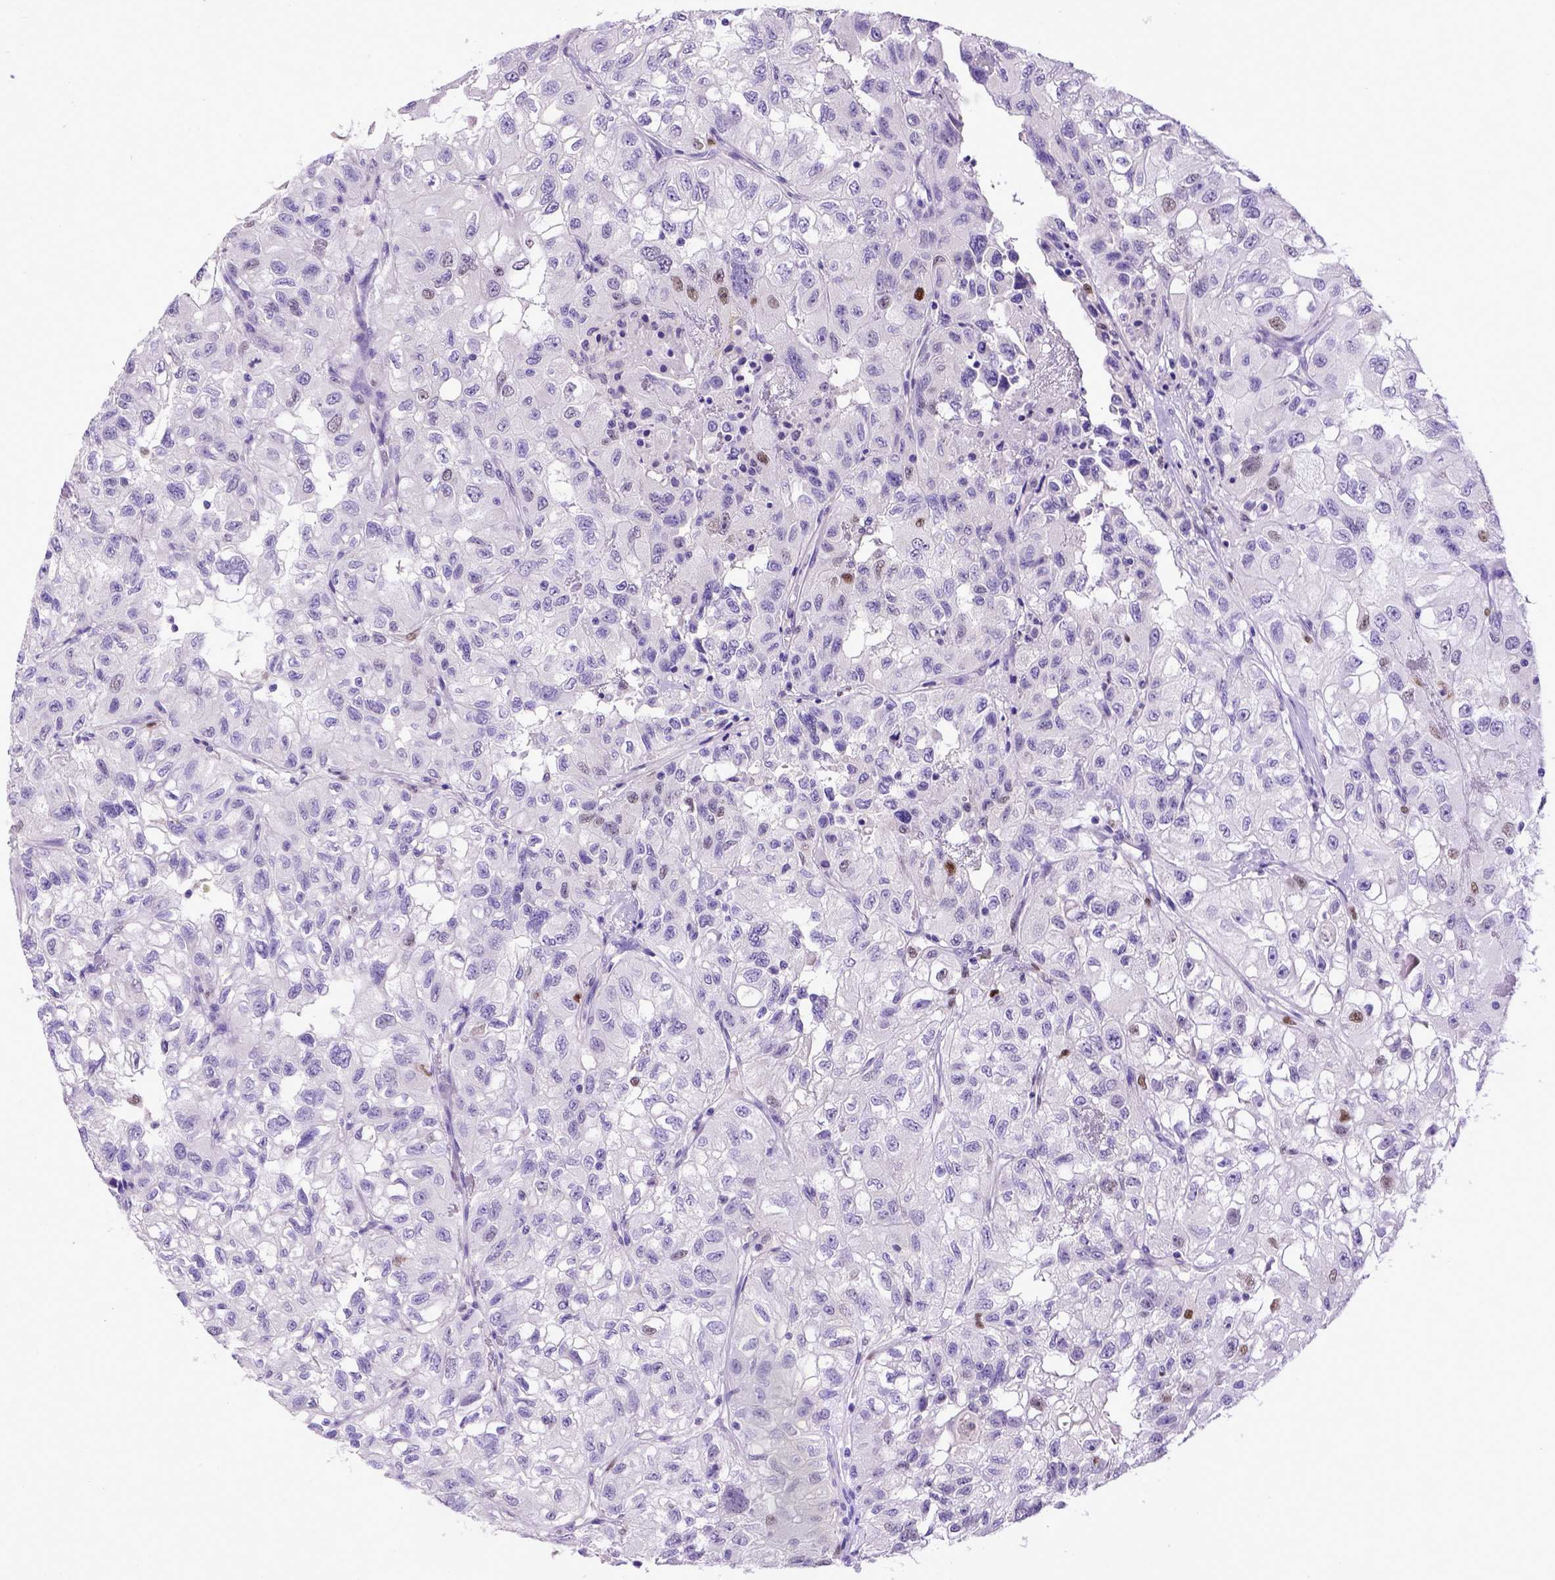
{"staining": {"intensity": "negative", "quantity": "none", "location": "none"}, "tissue": "renal cancer", "cell_type": "Tumor cells", "image_type": "cancer", "snomed": [{"axis": "morphology", "description": "Adenocarcinoma, NOS"}, {"axis": "topography", "description": "Kidney"}], "caption": "Tumor cells show no significant staining in adenocarcinoma (renal).", "gene": "CDKN1A", "patient": {"sex": "male", "age": 64}}